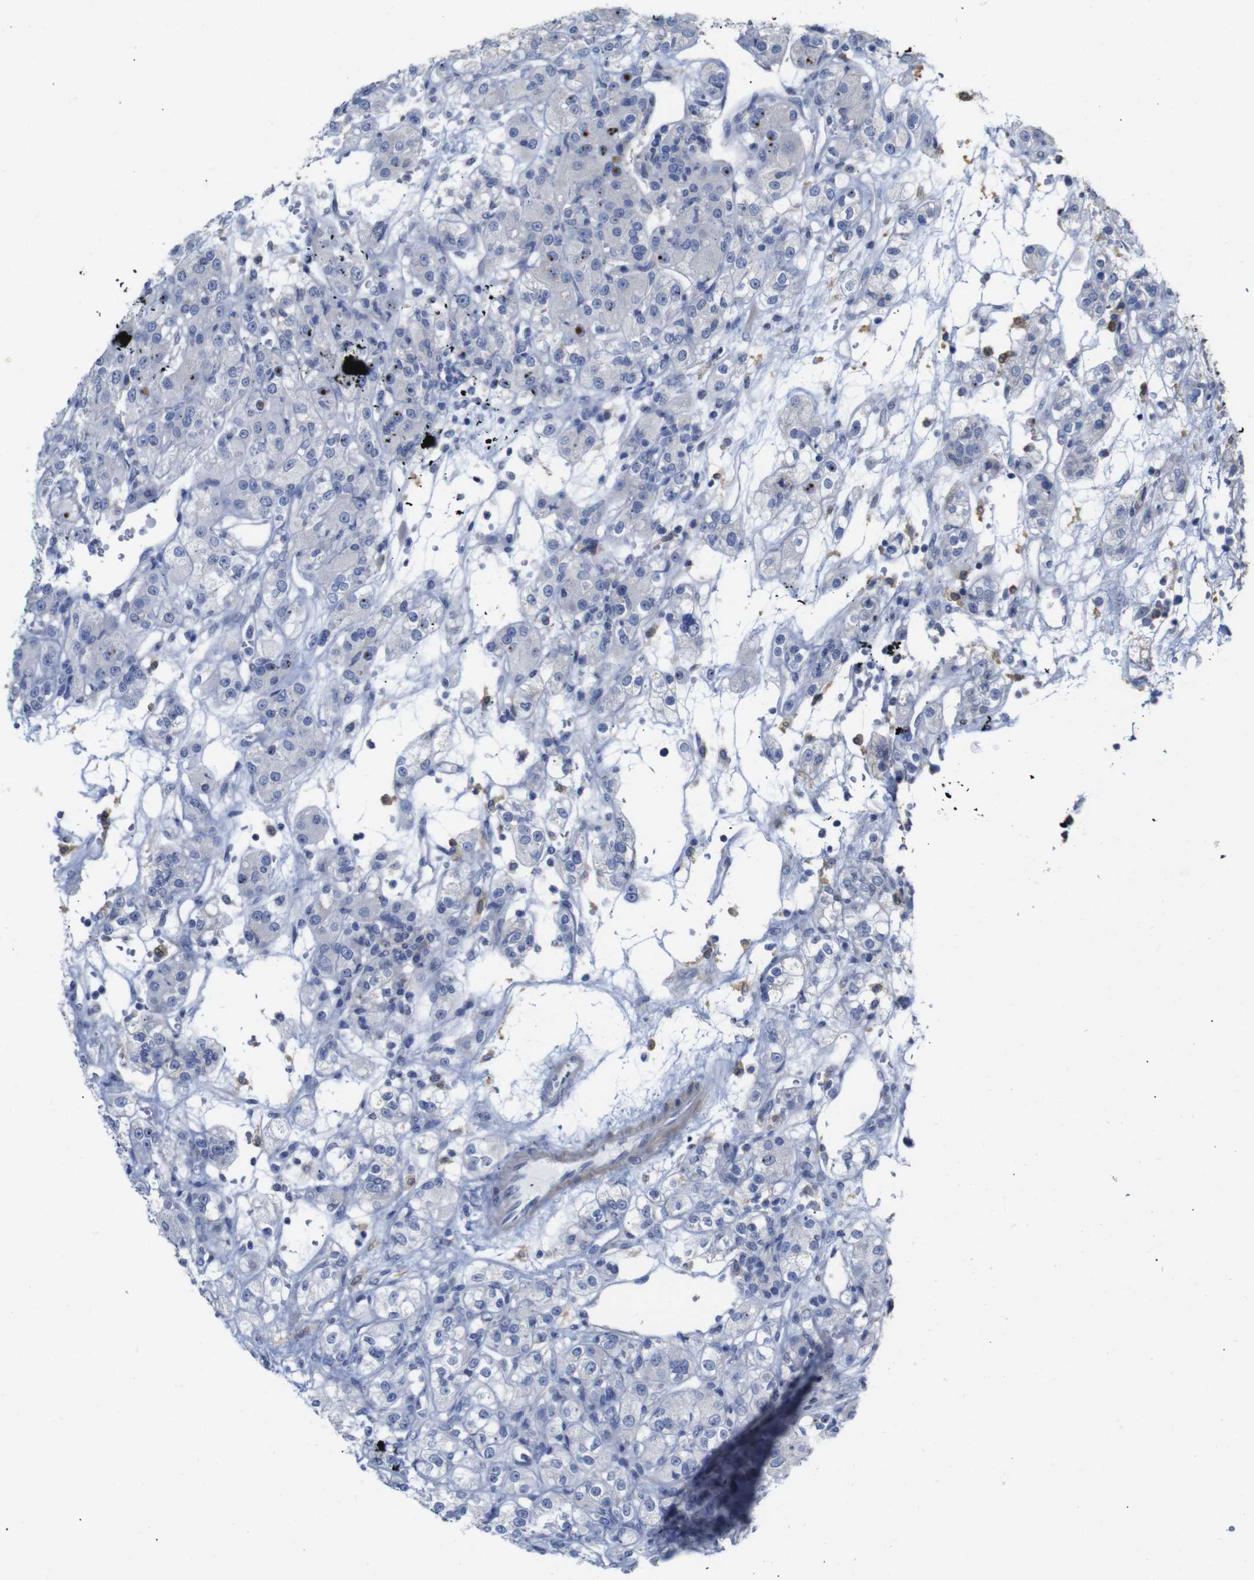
{"staining": {"intensity": "negative", "quantity": "none", "location": "none"}, "tissue": "renal cancer", "cell_type": "Tumor cells", "image_type": "cancer", "snomed": [{"axis": "morphology", "description": "Normal tissue, NOS"}, {"axis": "morphology", "description": "Adenocarcinoma, NOS"}, {"axis": "topography", "description": "Kidney"}], "caption": "This micrograph is of renal cancer stained with immunohistochemistry (IHC) to label a protein in brown with the nuclei are counter-stained blue. There is no expression in tumor cells.", "gene": "TCEAL9", "patient": {"sex": "male", "age": 61}}